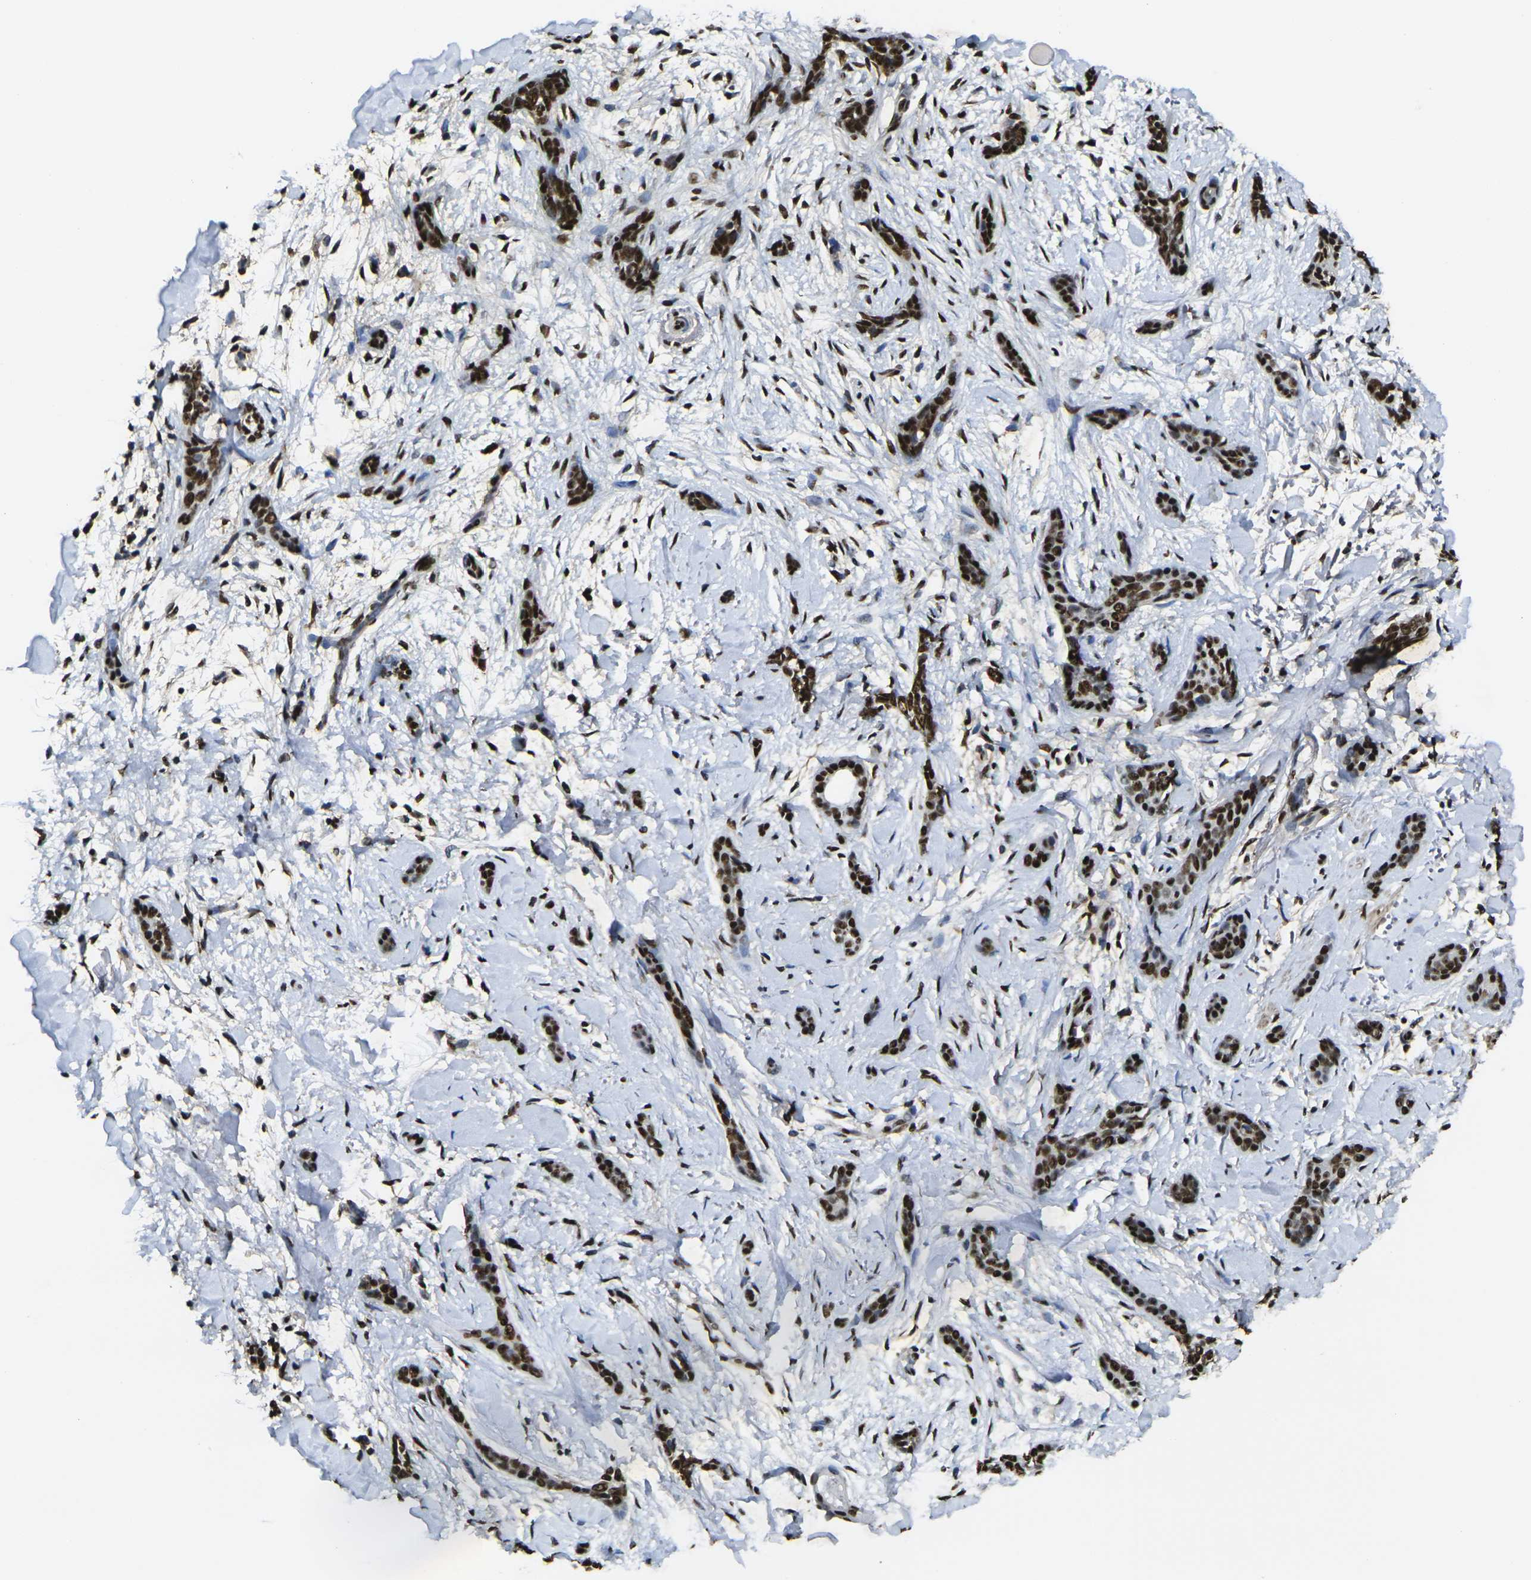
{"staining": {"intensity": "strong", "quantity": ">75%", "location": "nuclear"}, "tissue": "skin cancer", "cell_type": "Tumor cells", "image_type": "cancer", "snomed": [{"axis": "morphology", "description": "Basal cell carcinoma"}, {"axis": "topography", "description": "Skin"}], "caption": "Protein staining of skin cancer (basal cell carcinoma) tissue shows strong nuclear positivity in about >75% of tumor cells.", "gene": "SMARCC1", "patient": {"sex": "female", "age": 58}}